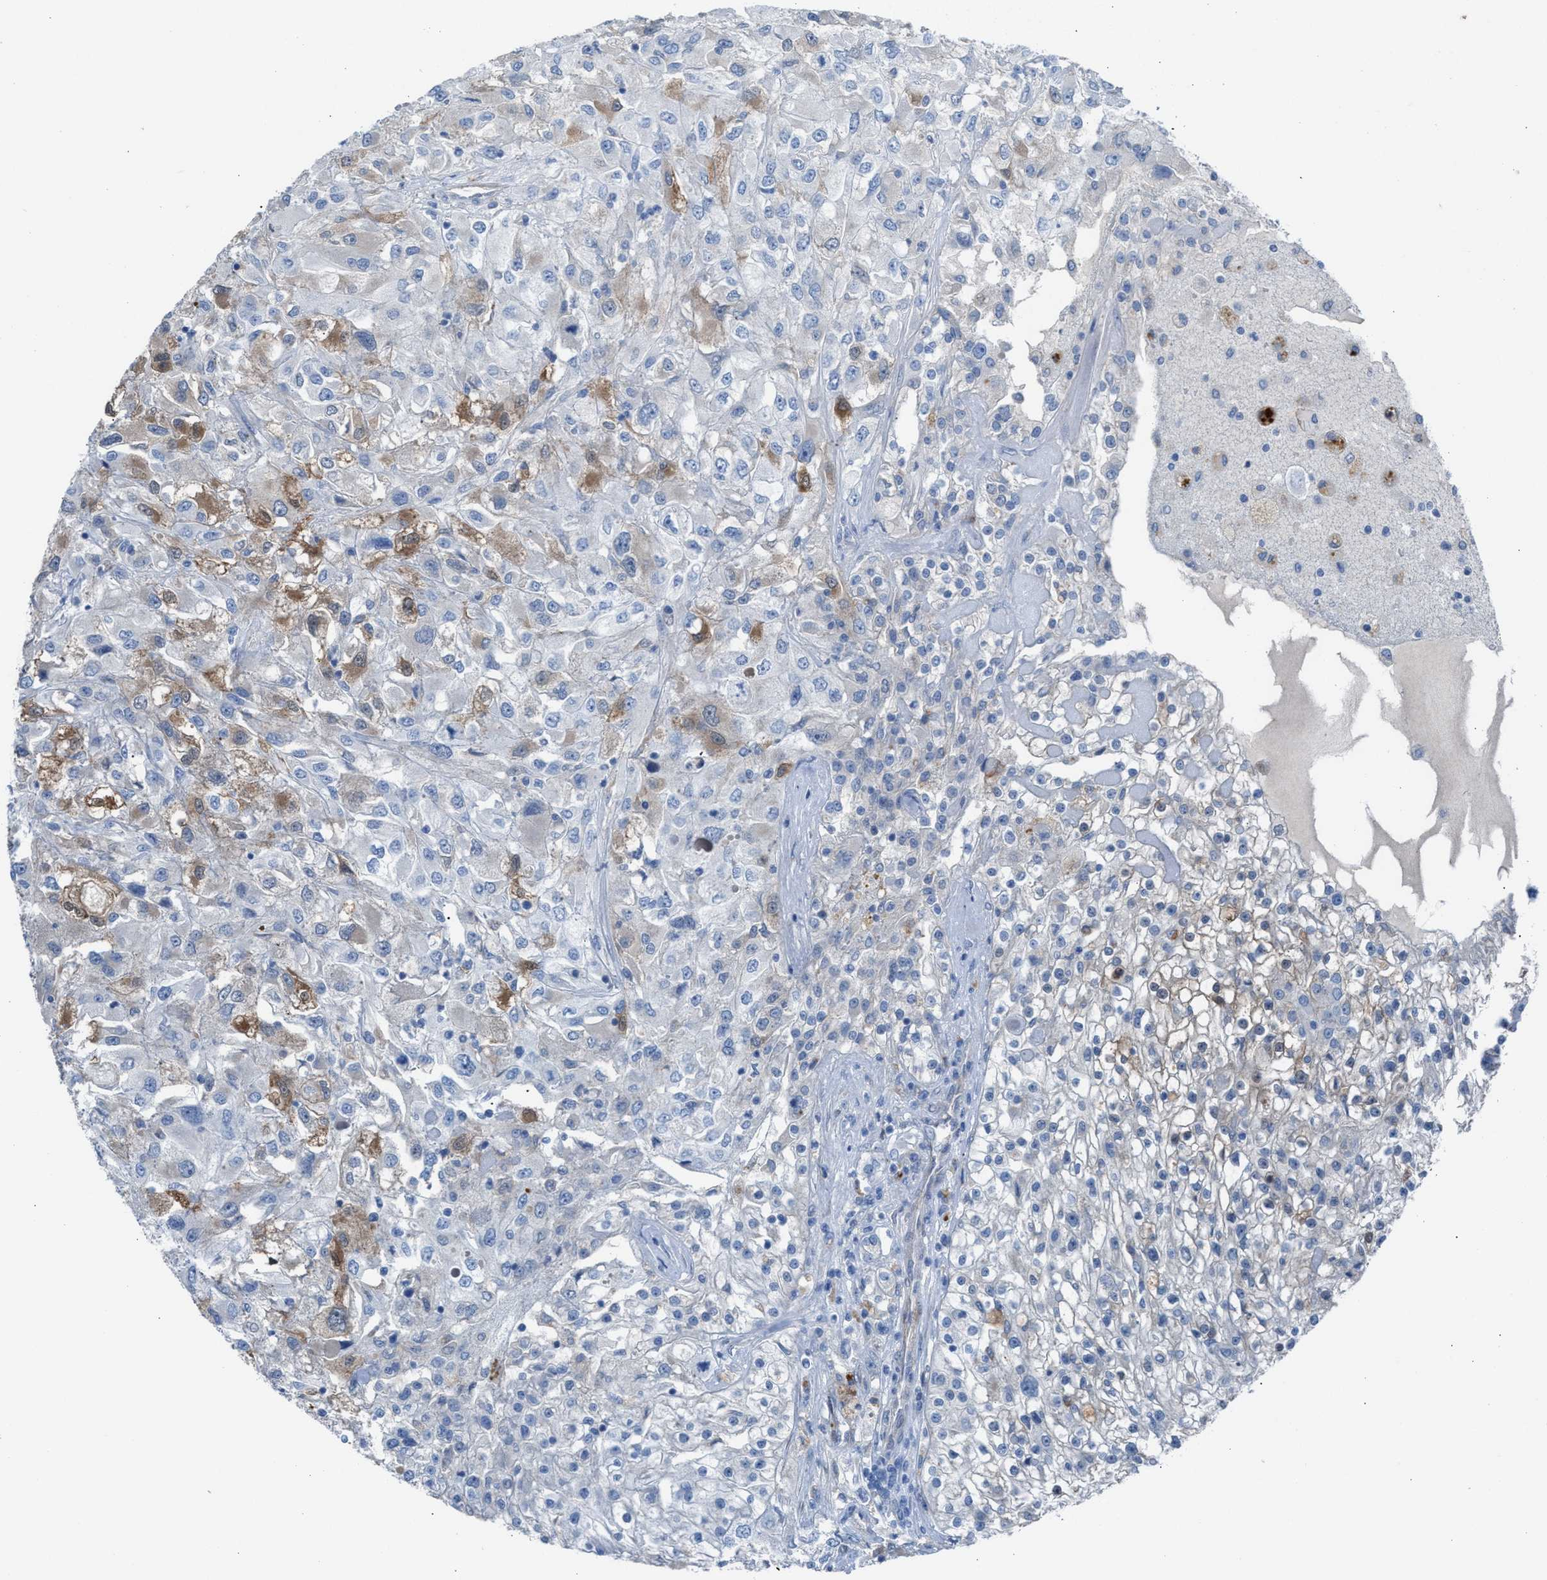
{"staining": {"intensity": "weak", "quantity": "<25%", "location": "cytoplasmic/membranous"}, "tissue": "renal cancer", "cell_type": "Tumor cells", "image_type": "cancer", "snomed": [{"axis": "morphology", "description": "Adenocarcinoma, NOS"}, {"axis": "topography", "description": "Kidney"}], "caption": "Image shows no protein positivity in tumor cells of renal cancer tissue. The staining is performed using DAB brown chromogen with nuclei counter-stained in using hematoxylin.", "gene": "ASPA", "patient": {"sex": "female", "age": 52}}